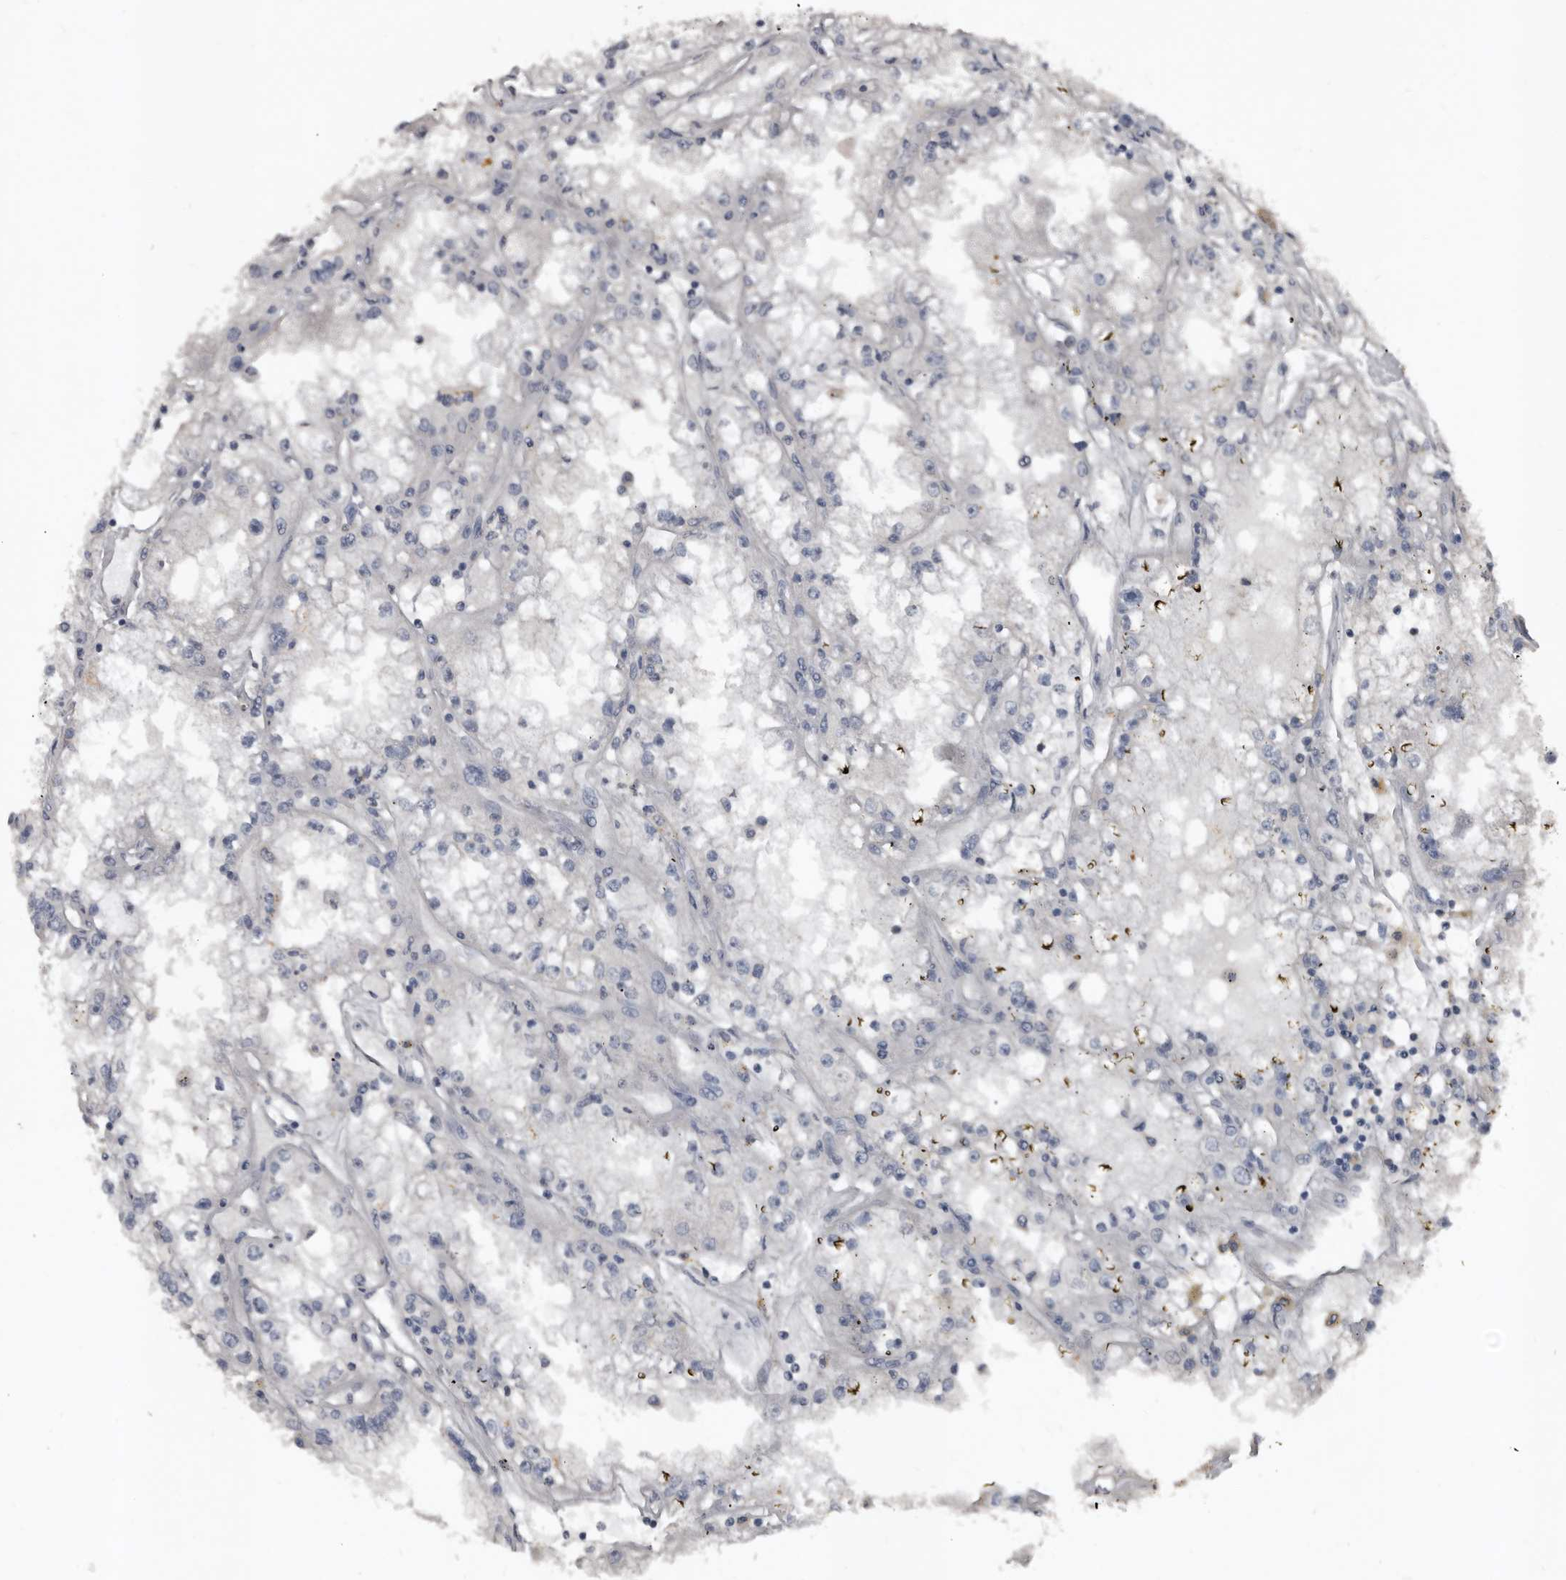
{"staining": {"intensity": "negative", "quantity": "none", "location": "none"}, "tissue": "renal cancer", "cell_type": "Tumor cells", "image_type": "cancer", "snomed": [{"axis": "morphology", "description": "Adenocarcinoma, NOS"}, {"axis": "topography", "description": "Kidney"}], "caption": "This histopathology image is of renal cancer (adenocarcinoma) stained with immunohistochemistry (IHC) to label a protein in brown with the nuclei are counter-stained blue. There is no positivity in tumor cells. (DAB immunohistochemistry with hematoxylin counter stain).", "gene": "GREB1", "patient": {"sex": "male", "age": 56}}